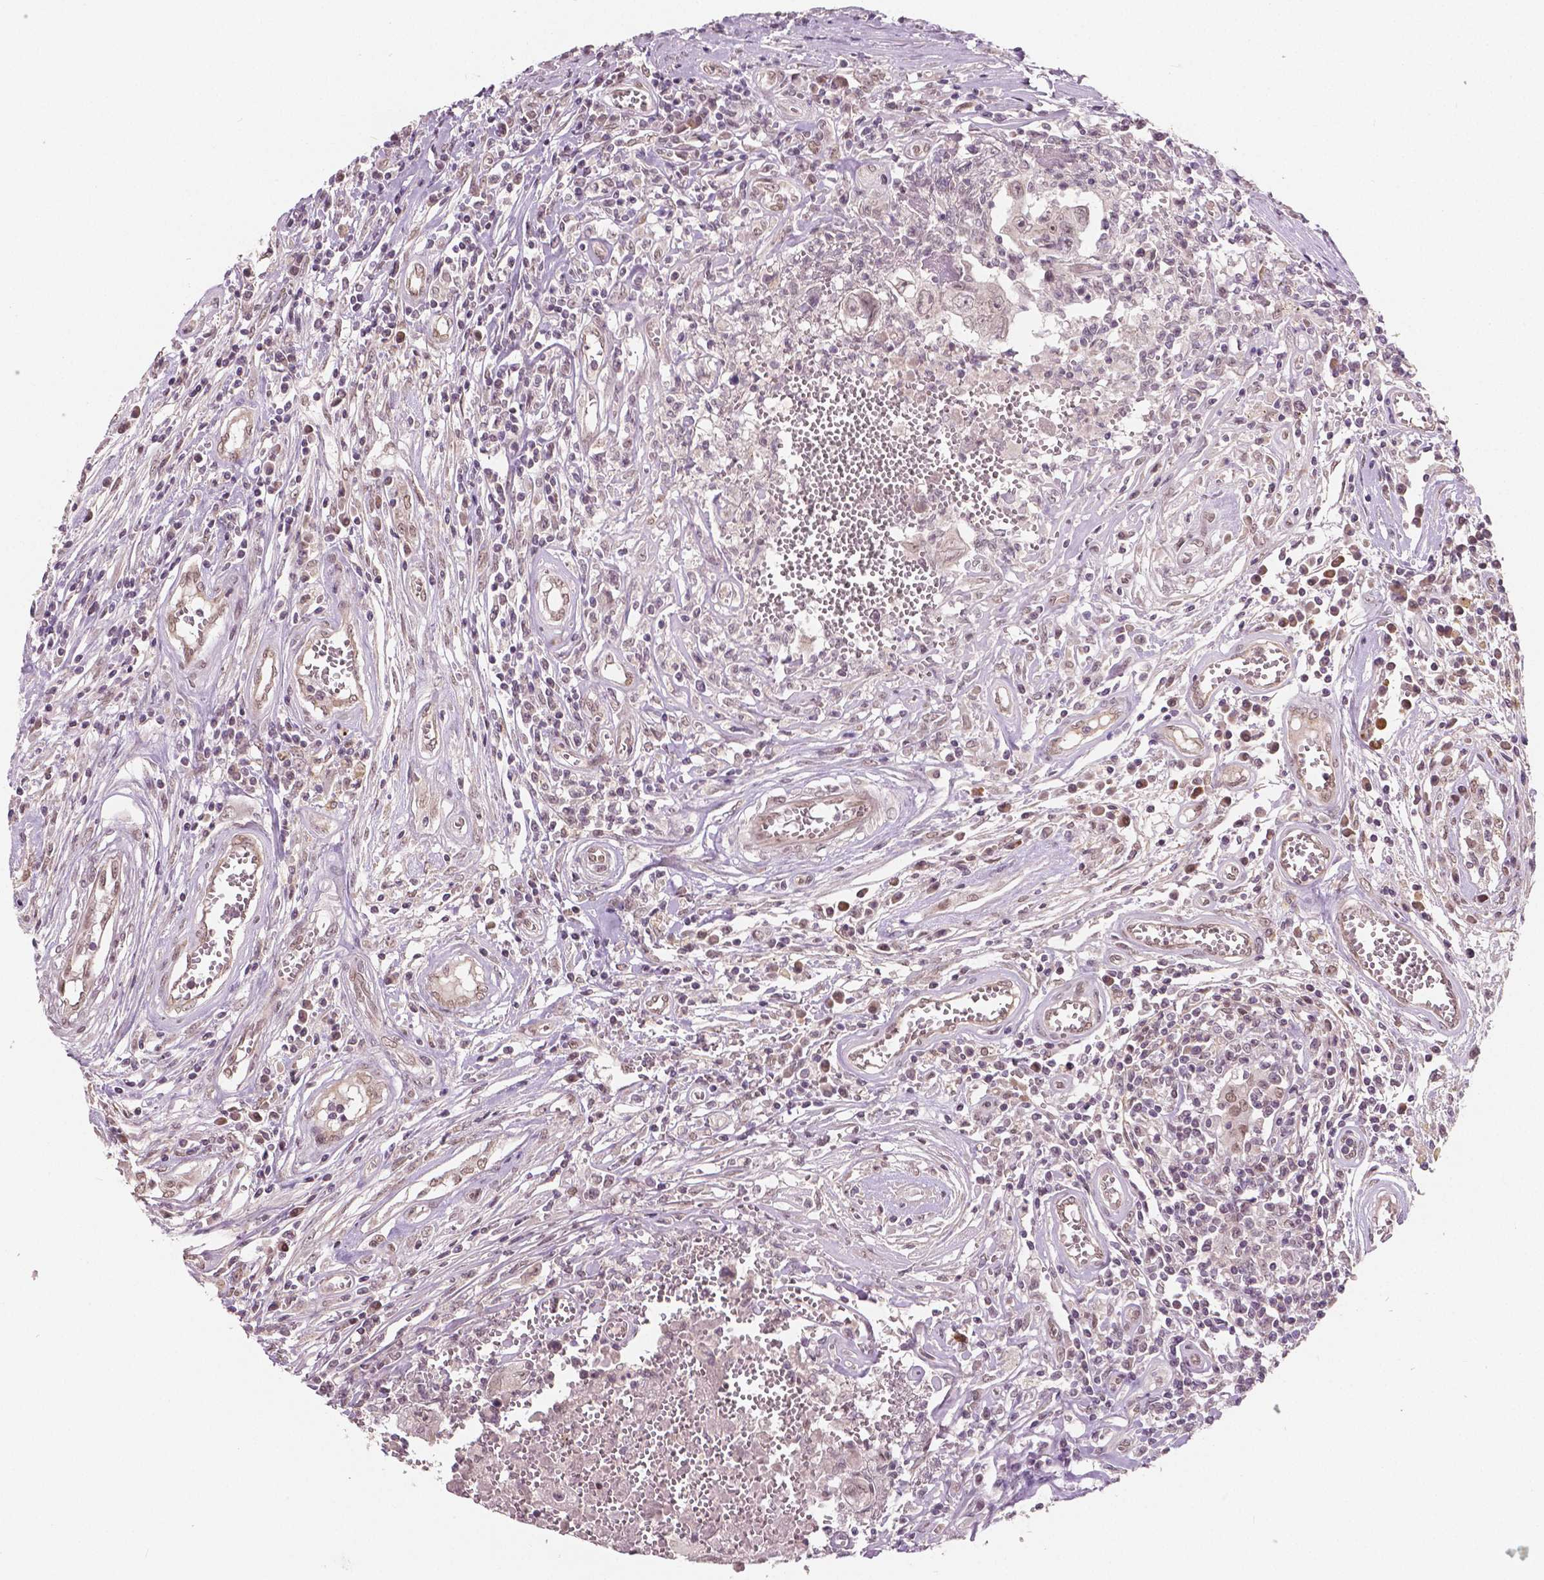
{"staining": {"intensity": "weak", "quantity": ">75%", "location": "nuclear"}, "tissue": "testis cancer", "cell_type": "Tumor cells", "image_type": "cancer", "snomed": [{"axis": "morphology", "description": "Carcinoma, Embryonal, NOS"}, {"axis": "topography", "description": "Testis"}], "caption": "Testis cancer (embryonal carcinoma) stained with IHC displays weak nuclear staining in about >75% of tumor cells.", "gene": "HMBOX1", "patient": {"sex": "male", "age": 36}}